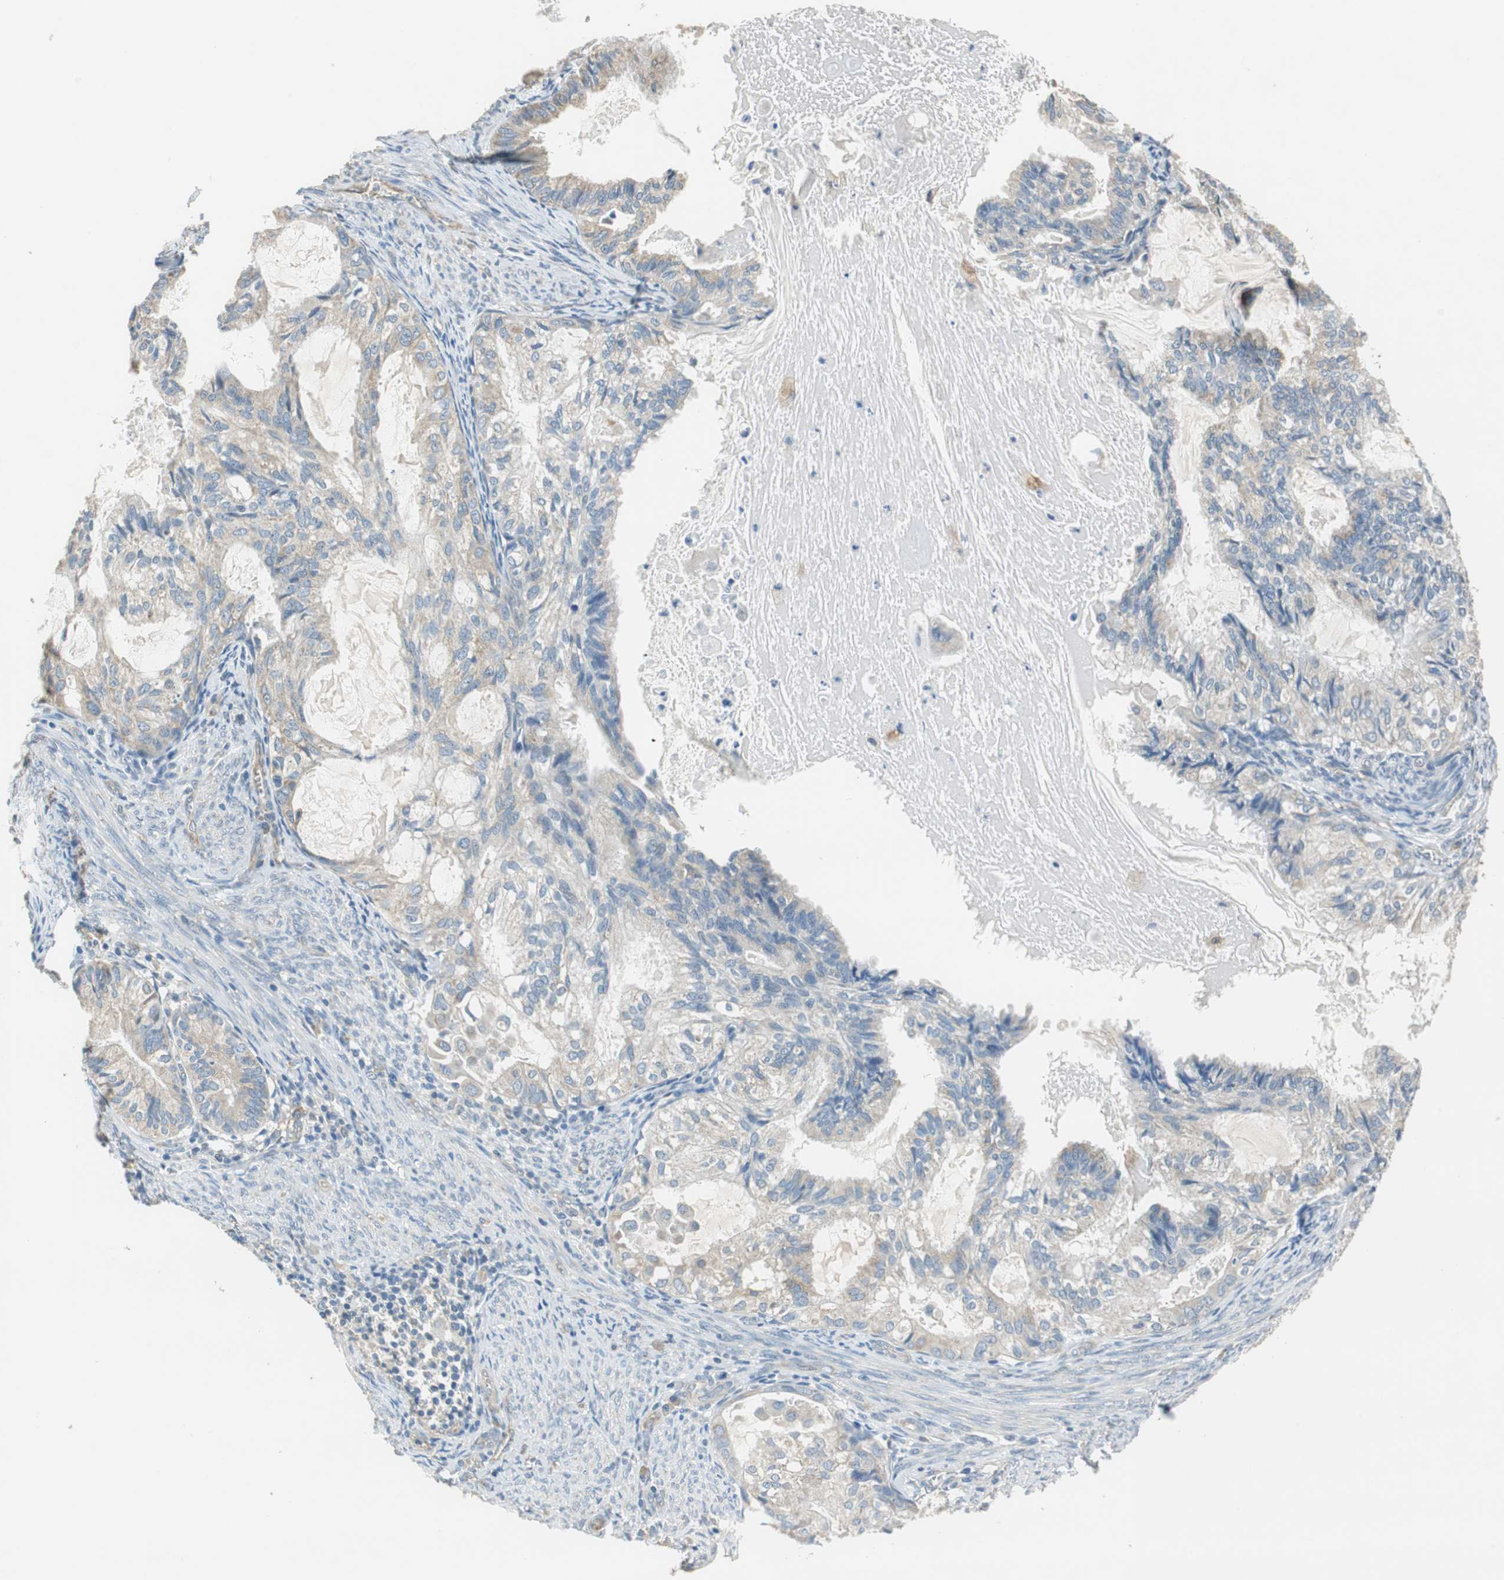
{"staining": {"intensity": "moderate", "quantity": "<25%", "location": "cytoplasmic/membranous"}, "tissue": "cervical cancer", "cell_type": "Tumor cells", "image_type": "cancer", "snomed": [{"axis": "morphology", "description": "Normal tissue, NOS"}, {"axis": "morphology", "description": "Adenocarcinoma, NOS"}, {"axis": "topography", "description": "Cervix"}, {"axis": "topography", "description": "Endometrium"}], "caption": "A low amount of moderate cytoplasmic/membranous staining is seen in approximately <25% of tumor cells in adenocarcinoma (cervical) tissue.", "gene": "ALDH4A1", "patient": {"sex": "female", "age": 86}}